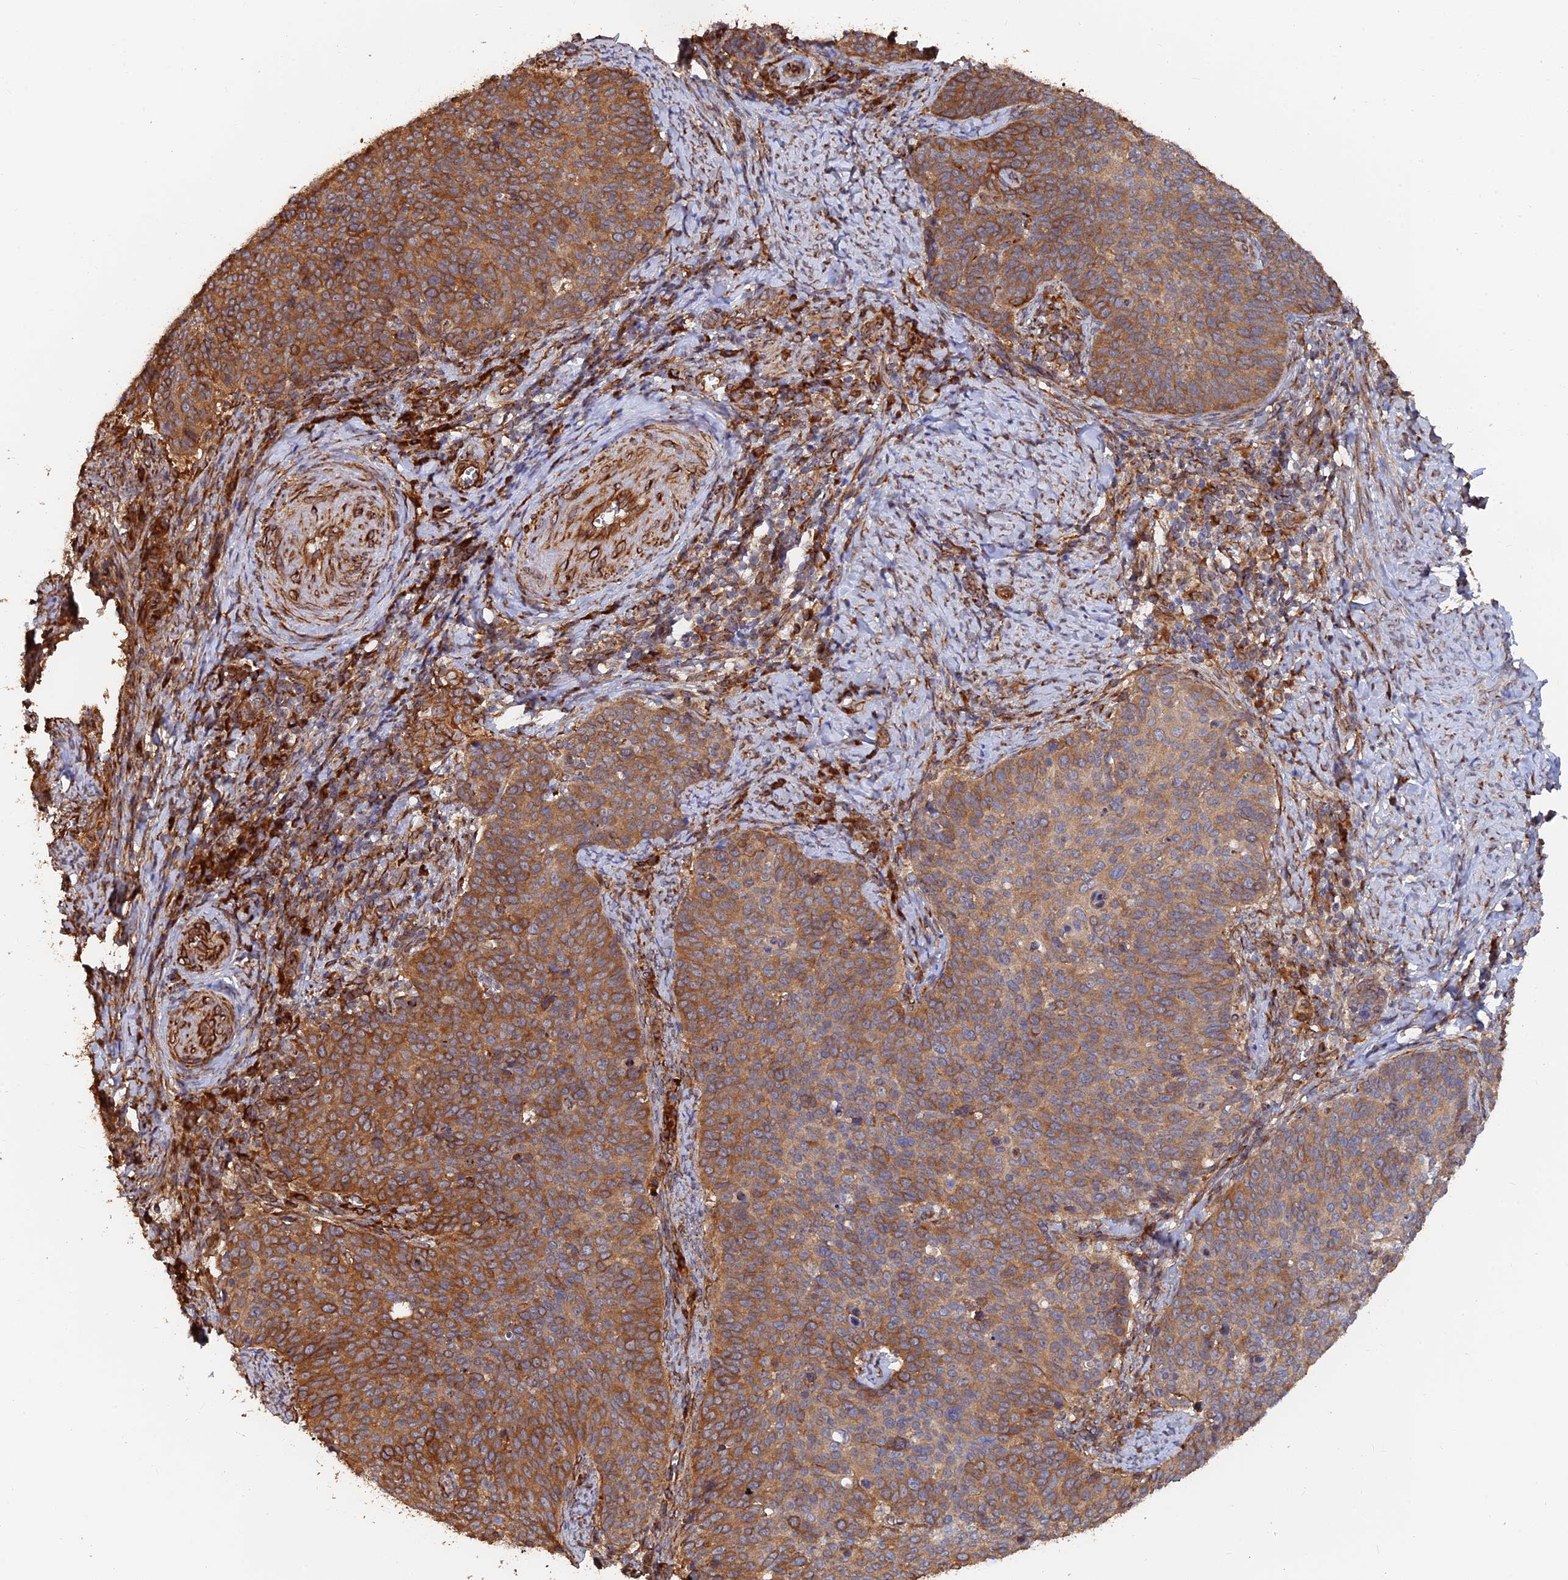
{"staining": {"intensity": "moderate", "quantity": ">75%", "location": "cytoplasmic/membranous"}, "tissue": "cervical cancer", "cell_type": "Tumor cells", "image_type": "cancer", "snomed": [{"axis": "morphology", "description": "Normal tissue, NOS"}, {"axis": "morphology", "description": "Squamous cell carcinoma, NOS"}, {"axis": "topography", "description": "Cervix"}], "caption": "This image exhibits immunohistochemistry staining of human squamous cell carcinoma (cervical), with medium moderate cytoplasmic/membranous positivity in approximately >75% of tumor cells.", "gene": "WBP11", "patient": {"sex": "female", "age": 39}}